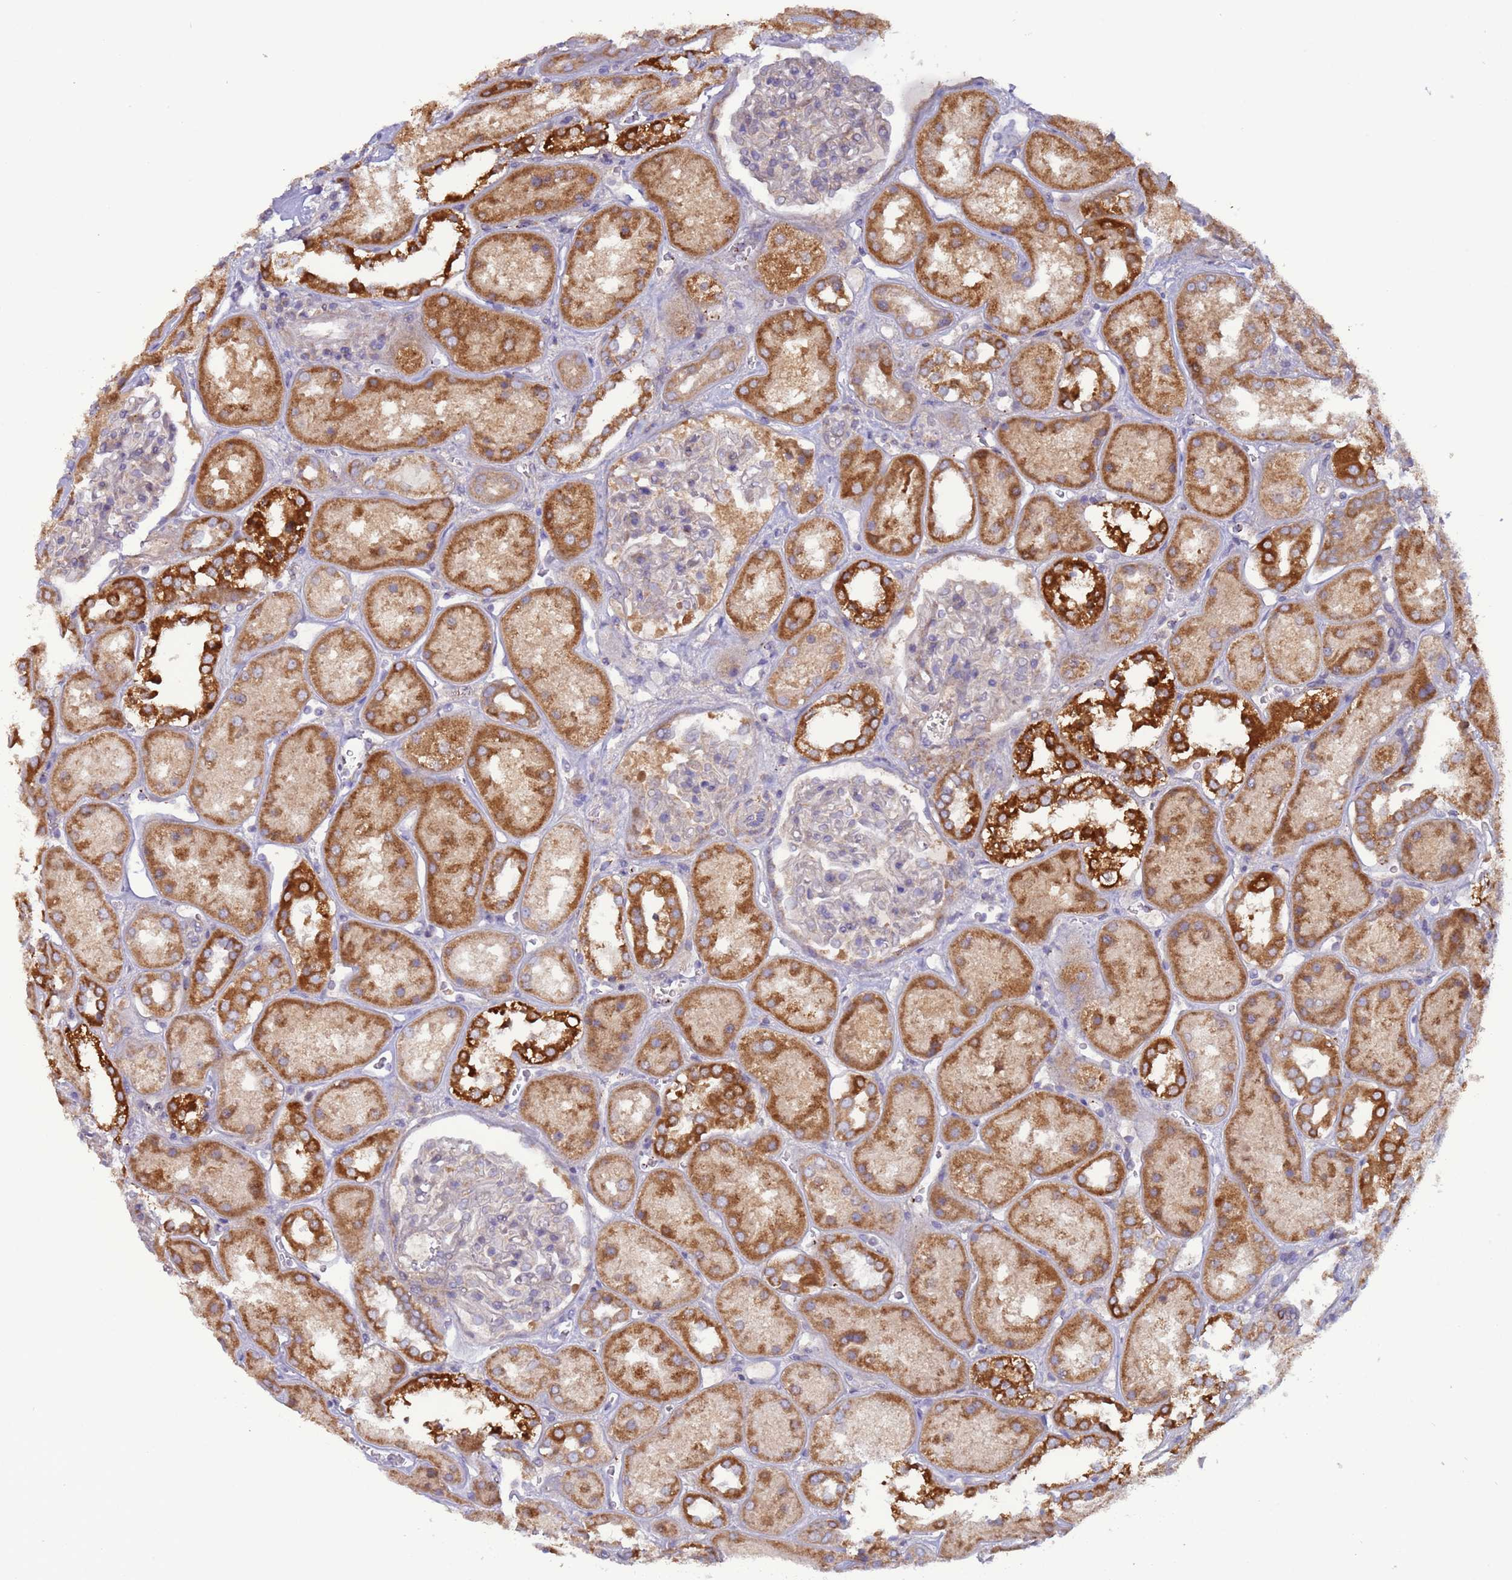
{"staining": {"intensity": "negative", "quantity": "none", "location": "none"}, "tissue": "kidney", "cell_type": "Cells in glomeruli", "image_type": "normal", "snomed": [{"axis": "morphology", "description": "Normal tissue, NOS"}, {"axis": "topography", "description": "Kidney"}], "caption": "Immunohistochemistry (IHC) histopathology image of normal kidney: human kidney stained with DAB demonstrates no significant protein staining in cells in glomeruli.", "gene": "UQCRQ", "patient": {"sex": "male", "age": 70}}